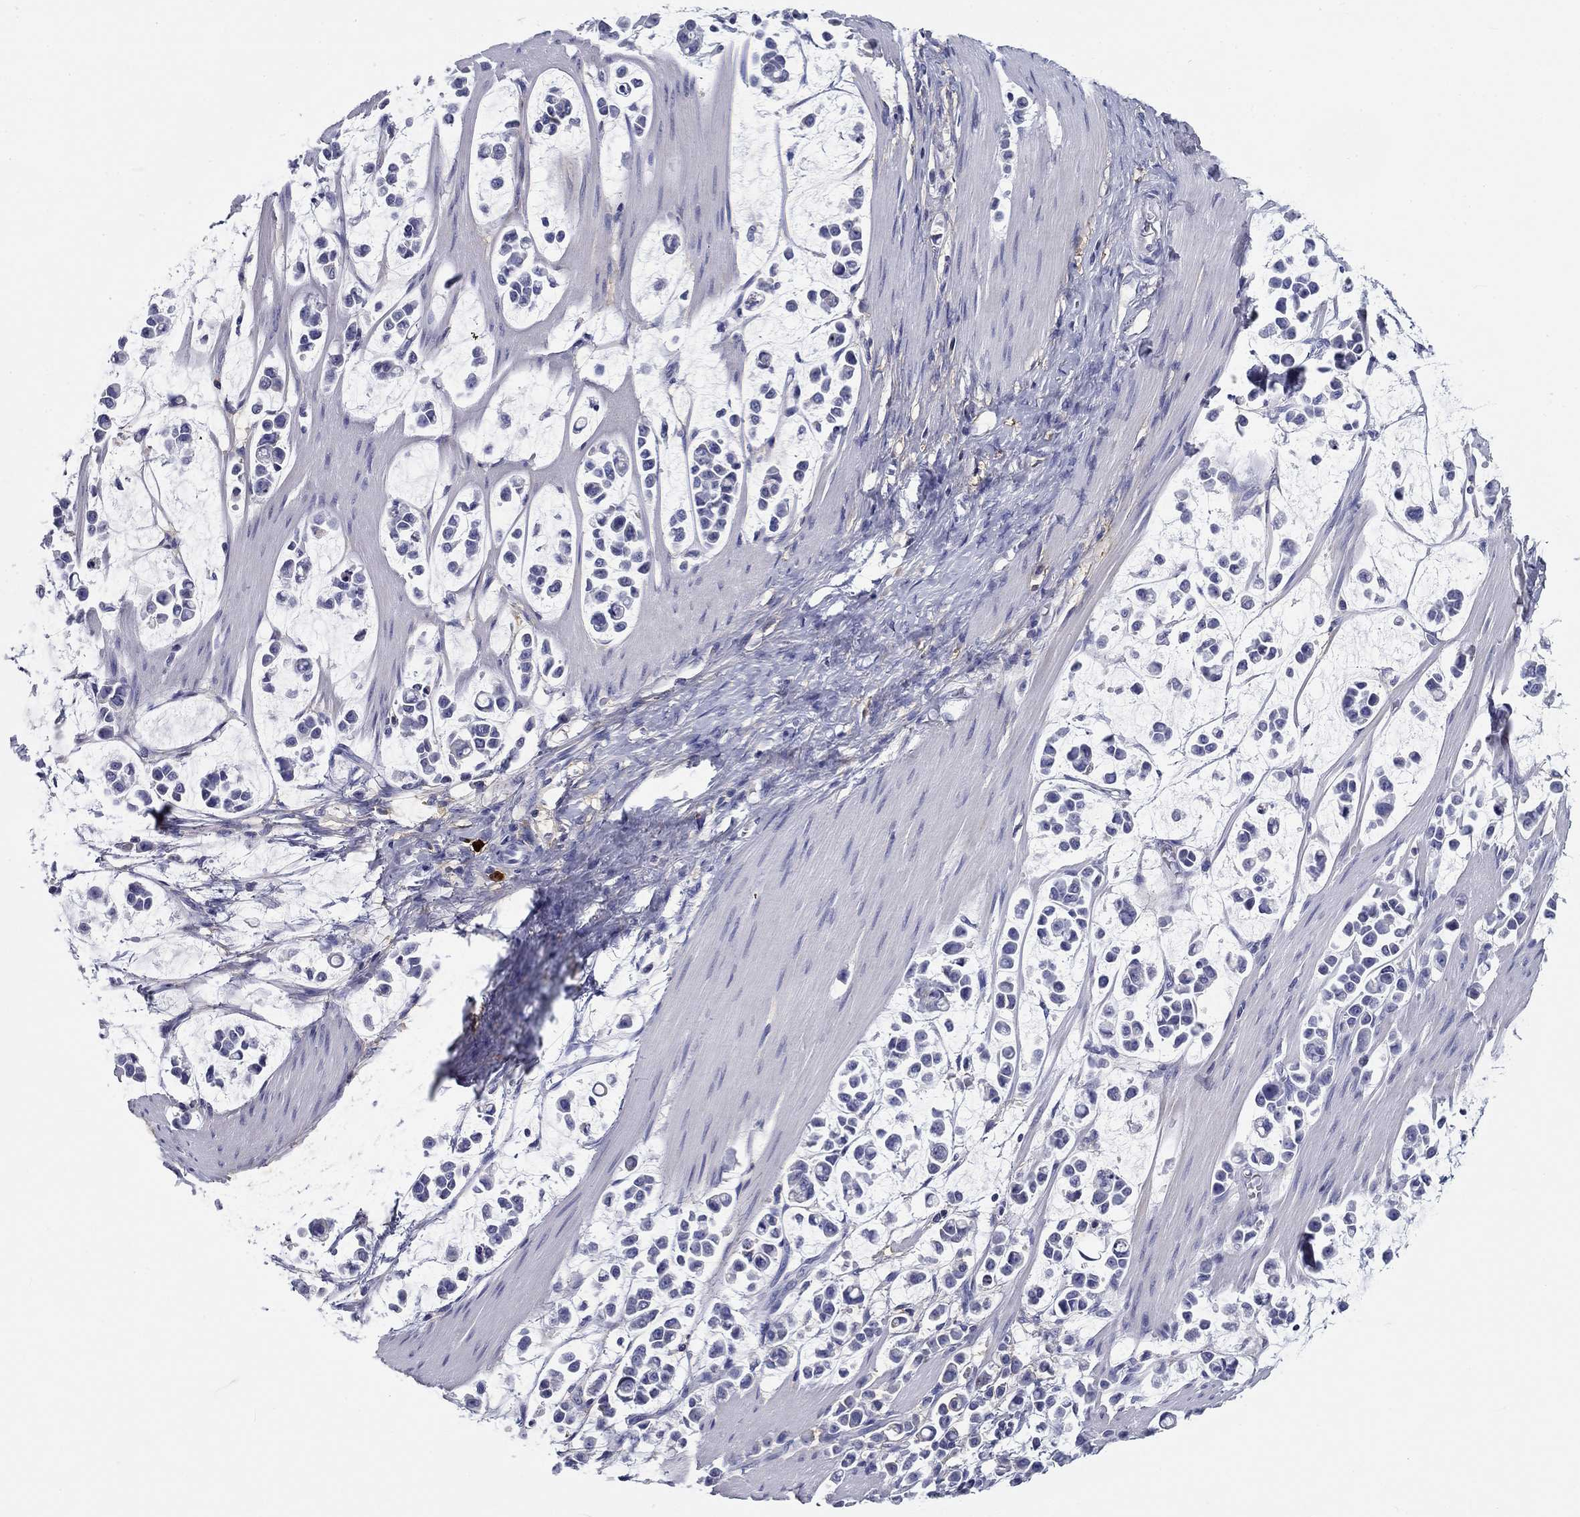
{"staining": {"intensity": "weak", "quantity": "<25%", "location": "cytoplasmic/membranous"}, "tissue": "stomach cancer", "cell_type": "Tumor cells", "image_type": "cancer", "snomed": [{"axis": "morphology", "description": "Adenocarcinoma, NOS"}, {"axis": "topography", "description": "Stomach"}], "caption": "DAB (3,3'-diaminobenzidine) immunohistochemical staining of stomach cancer reveals no significant positivity in tumor cells.", "gene": "CD40LG", "patient": {"sex": "male", "age": 82}}